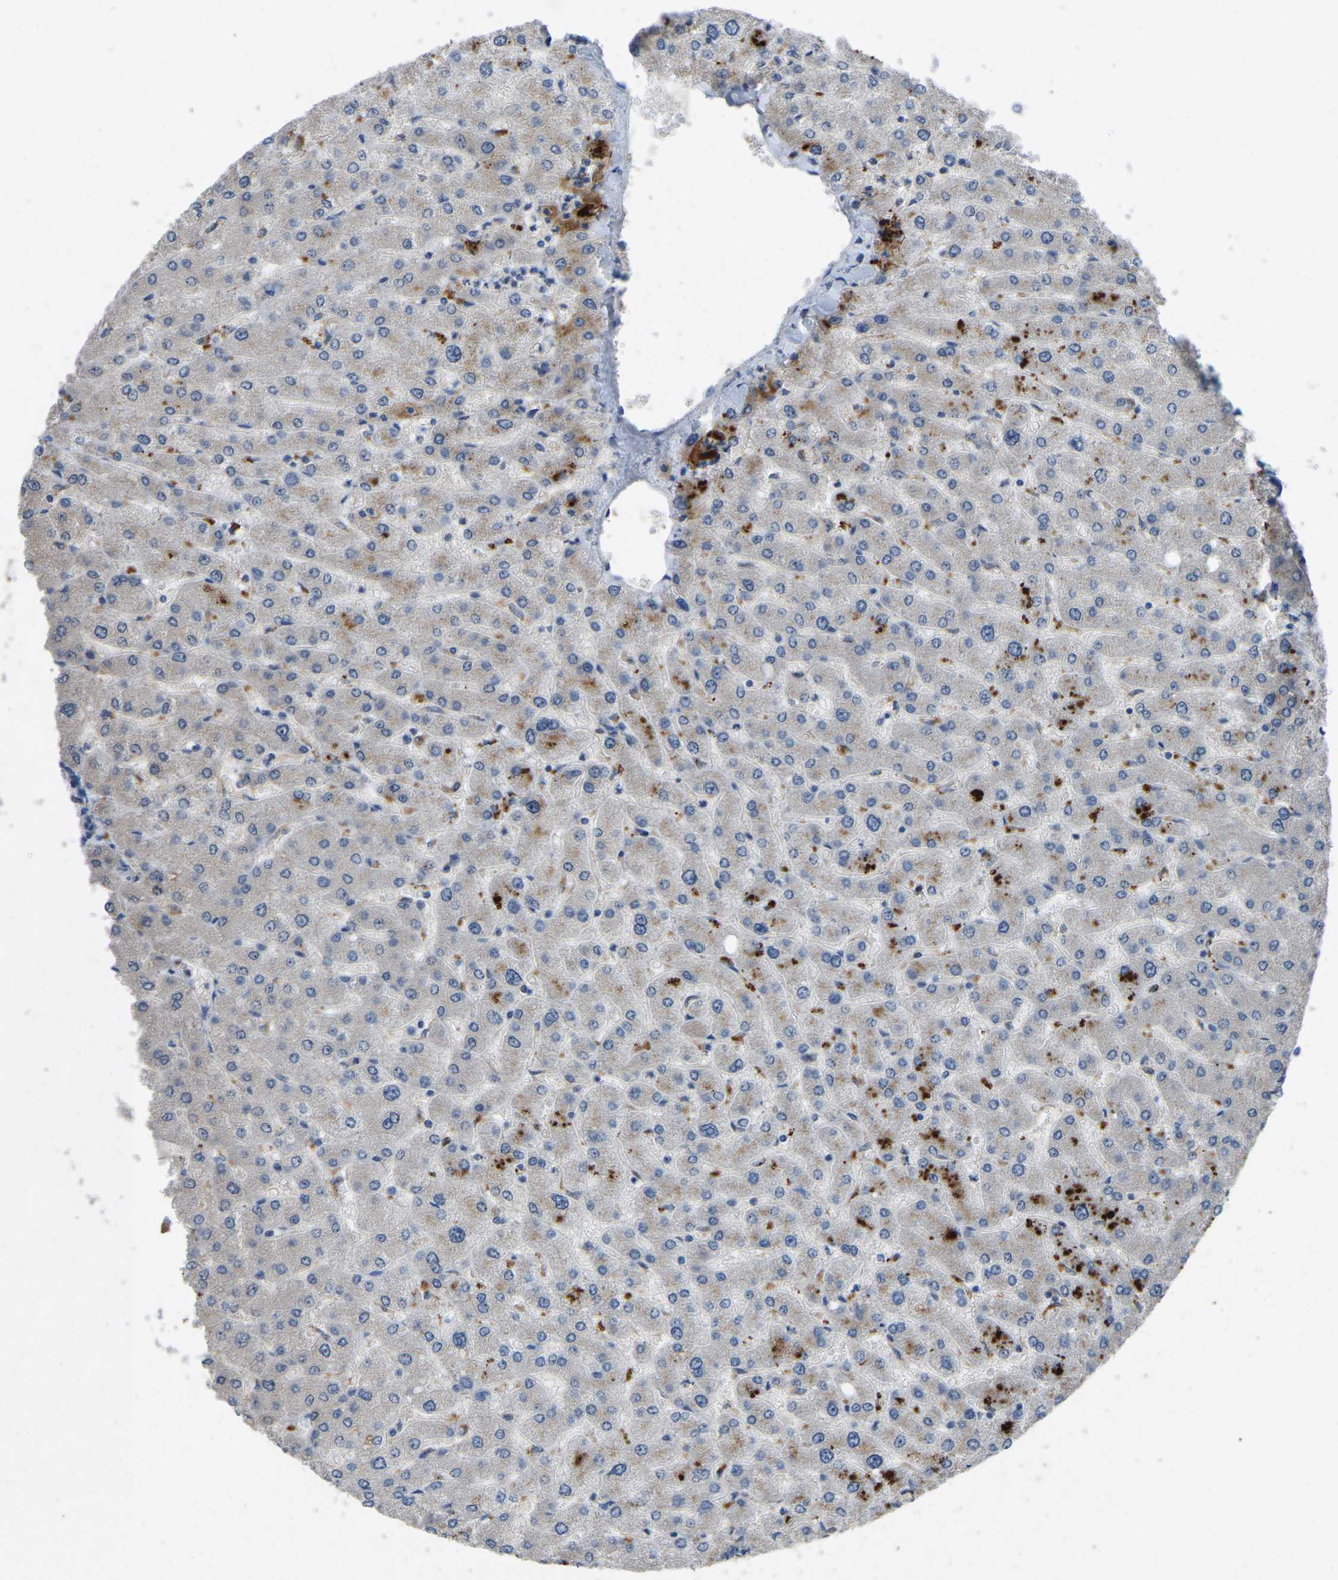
{"staining": {"intensity": "negative", "quantity": "none", "location": "none"}, "tissue": "liver", "cell_type": "Cholangiocytes", "image_type": "normal", "snomed": [{"axis": "morphology", "description": "Normal tissue, NOS"}, {"axis": "topography", "description": "Liver"}], "caption": "This is a histopathology image of immunohistochemistry staining of normal liver, which shows no positivity in cholangiocytes. (Immunohistochemistry (ihc), brightfield microscopy, high magnification).", "gene": "FHIT", "patient": {"sex": "male", "age": 55}}